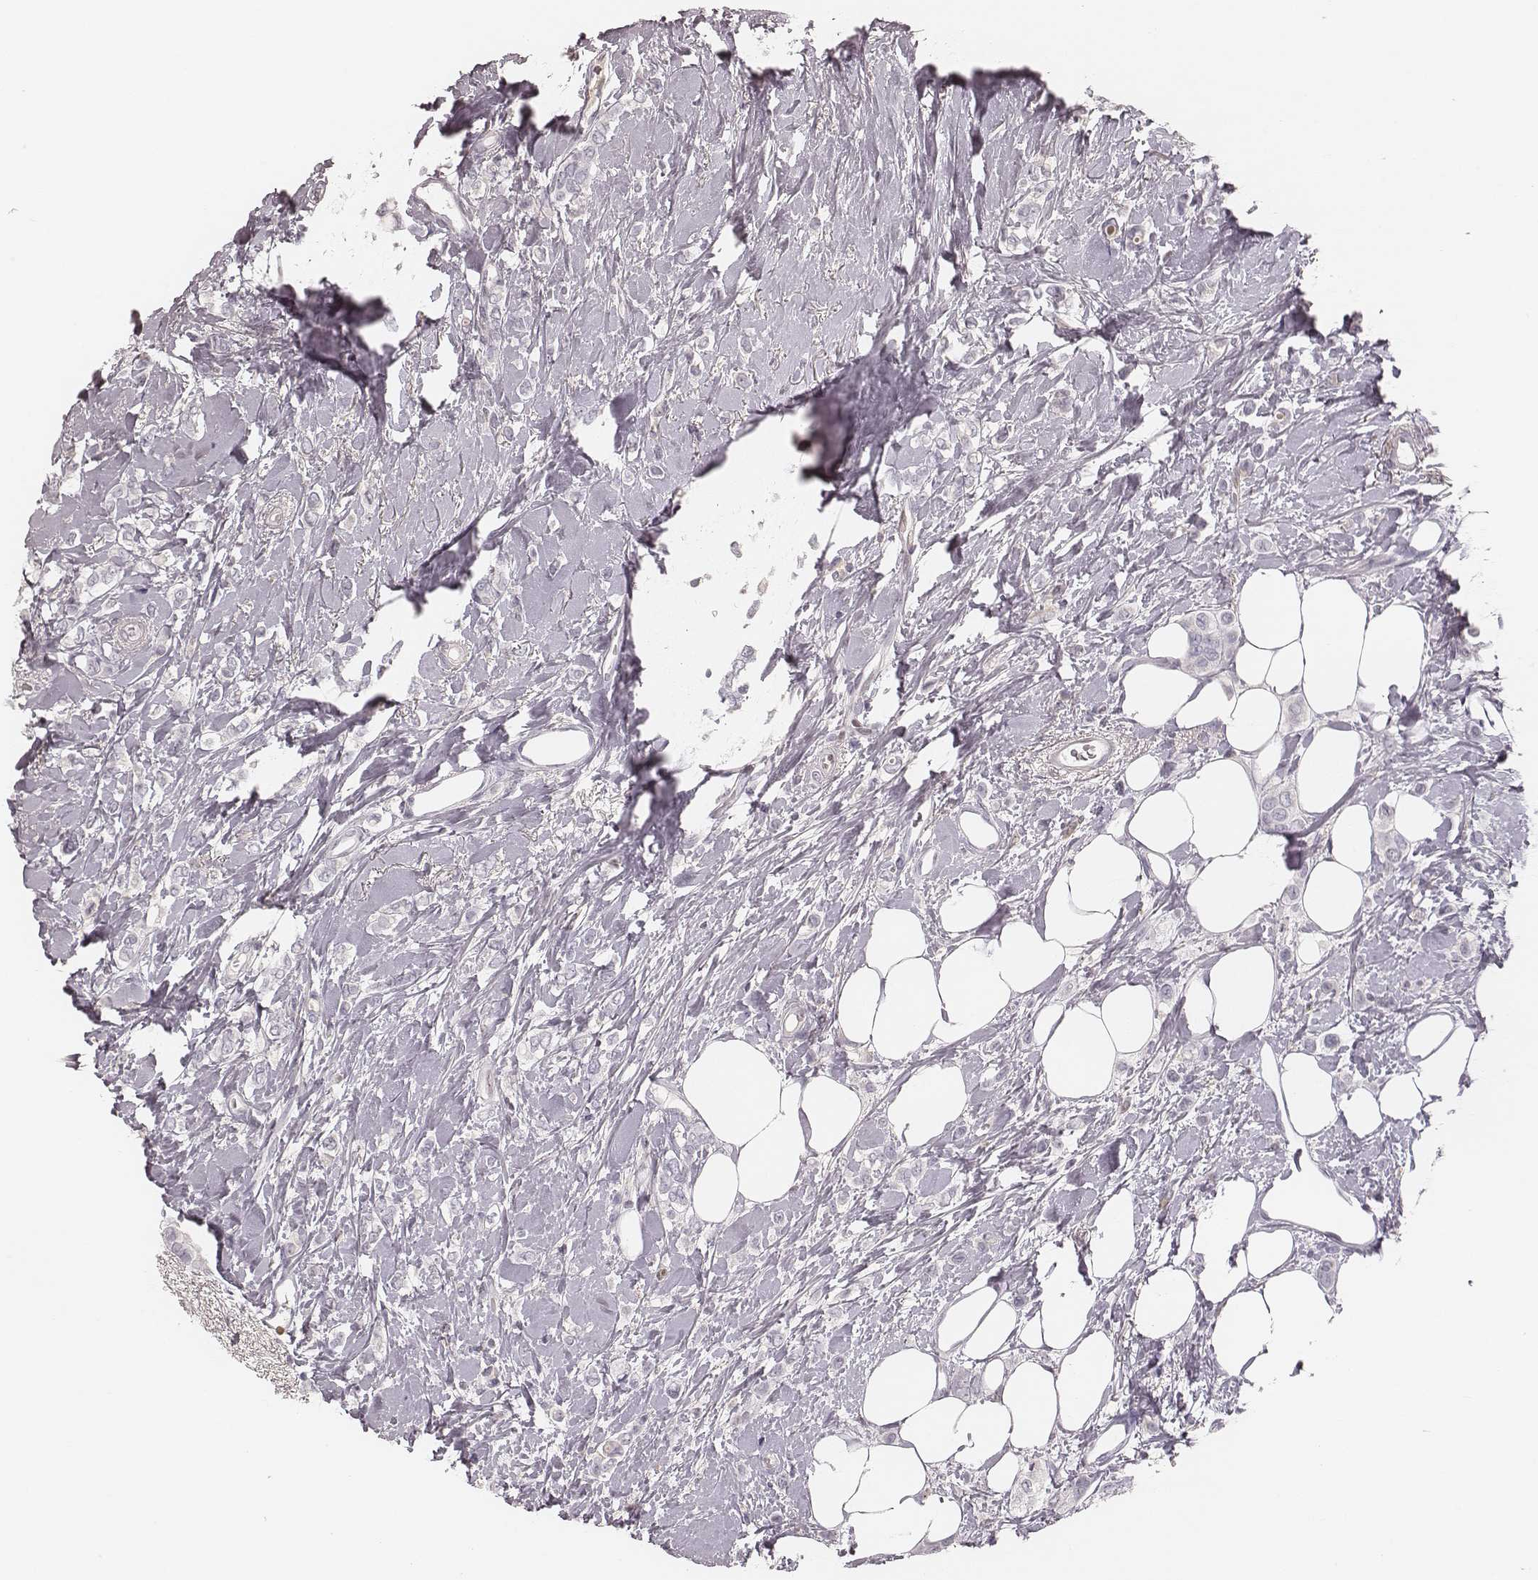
{"staining": {"intensity": "negative", "quantity": "none", "location": "none"}, "tissue": "breast cancer", "cell_type": "Tumor cells", "image_type": "cancer", "snomed": [{"axis": "morphology", "description": "Lobular carcinoma"}, {"axis": "topography", "description": "Breast"}], "caption": "Immunohistochemistry of human breast lobular carcinoma demonstrates no staining in tumor cells.", "gene": "MSX1", "patient": {"sex": "female", "age": 66}}